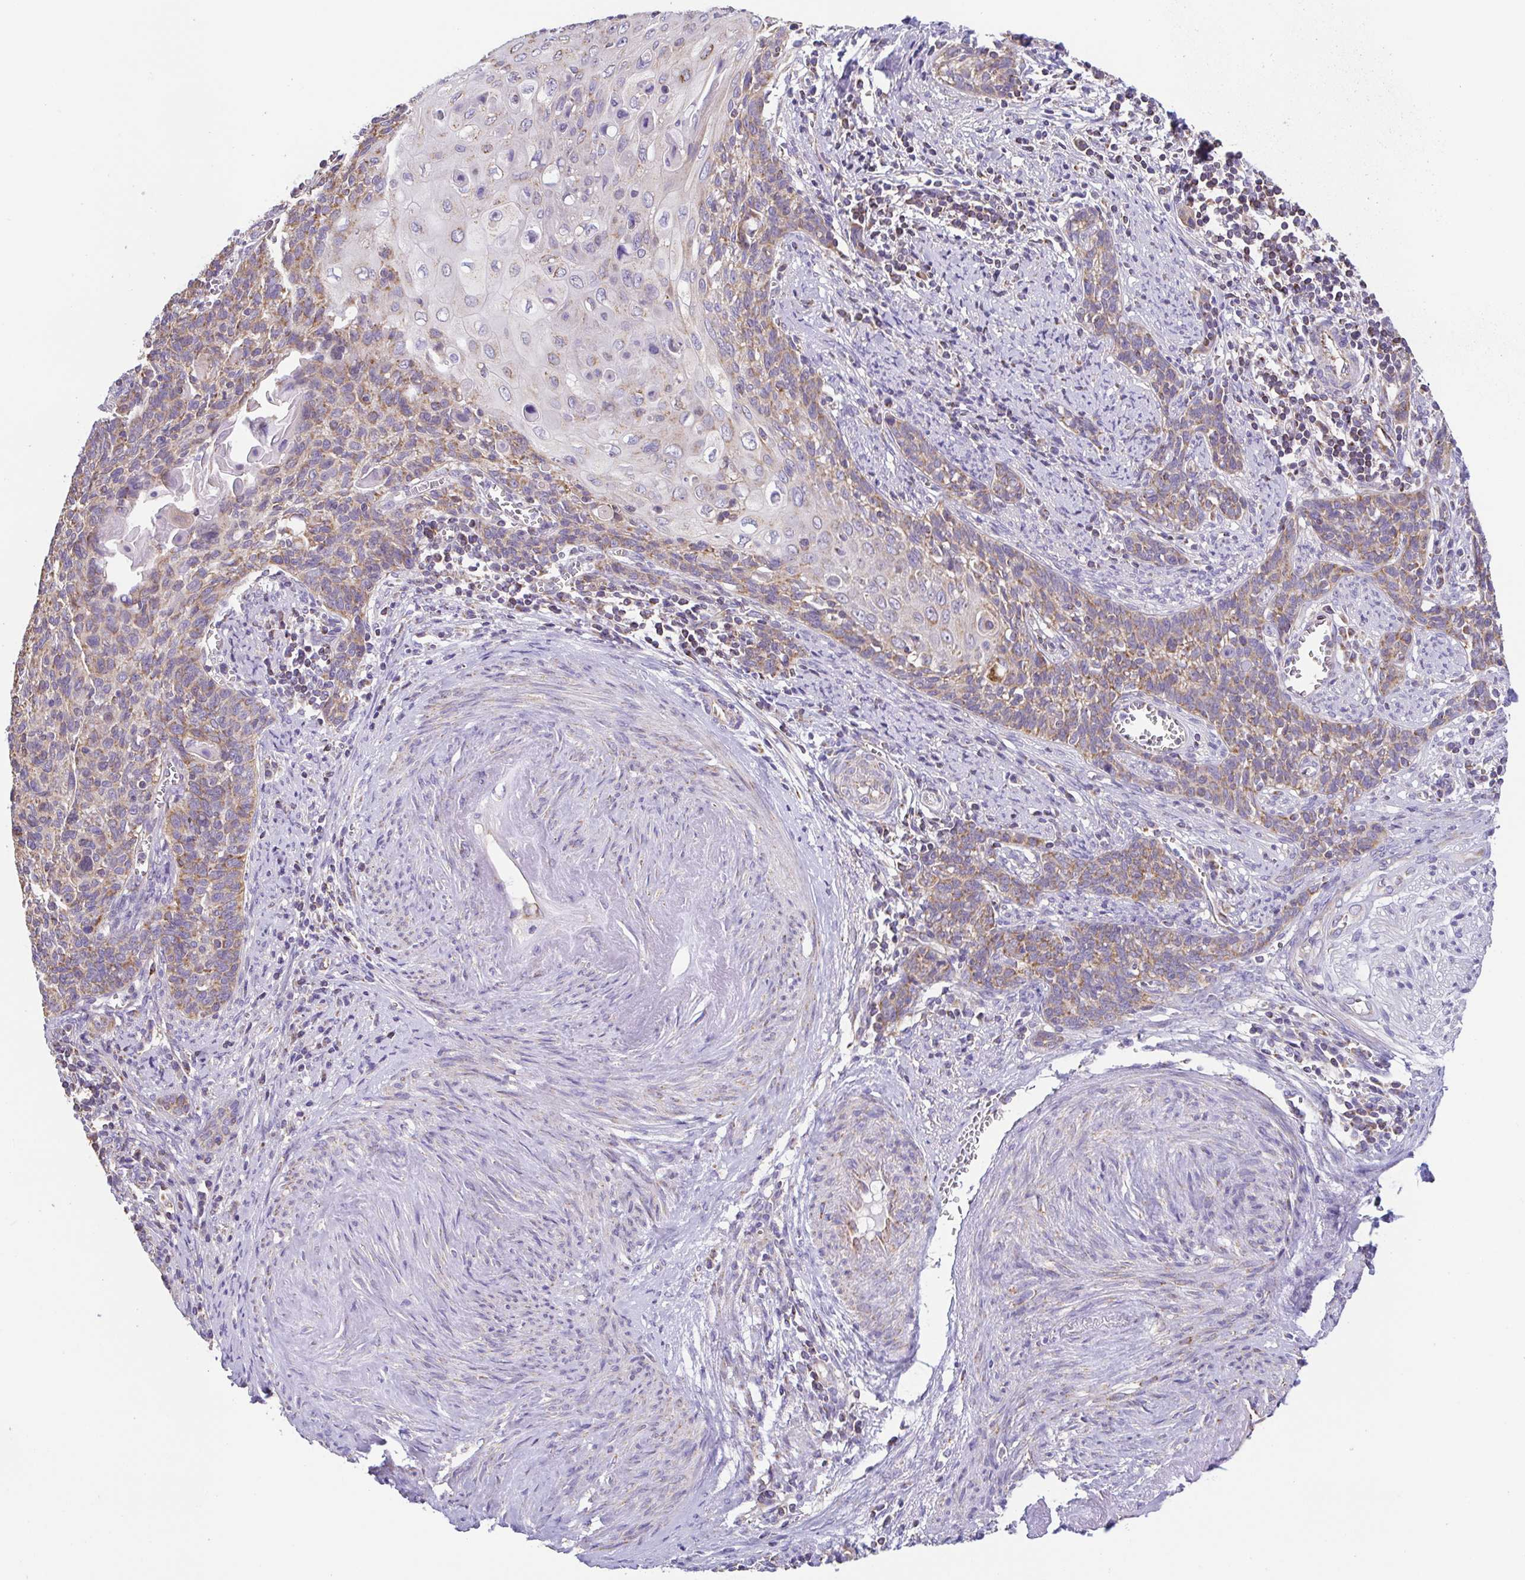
{"staining": {"intensity": "moderate", "quantity": "25%-75%", "location": "cytoplasmic/membranous"}, "tissue": "cervical cancer", "cell_type": "Tumor cells", "image_type": "cancer", "snomed": [{"axis": "morphology", "description": "Squamous cell carcinoma, NOS"}, {"axis": "topography", "description": "Cervix"}], "caption": "Immunohistochemistry micrograph of neoplastic tissue: squamous cell carcinoma (cervical) stained using IHC exhibits medium levels of moderate protein expression localized specifically in the cytoplasmic/membranous of tumor cells, appearing as a cytoplasmic/membranous brown color.", "gene": "GINM1", "patient": {"sex": "female", "age": 39}}